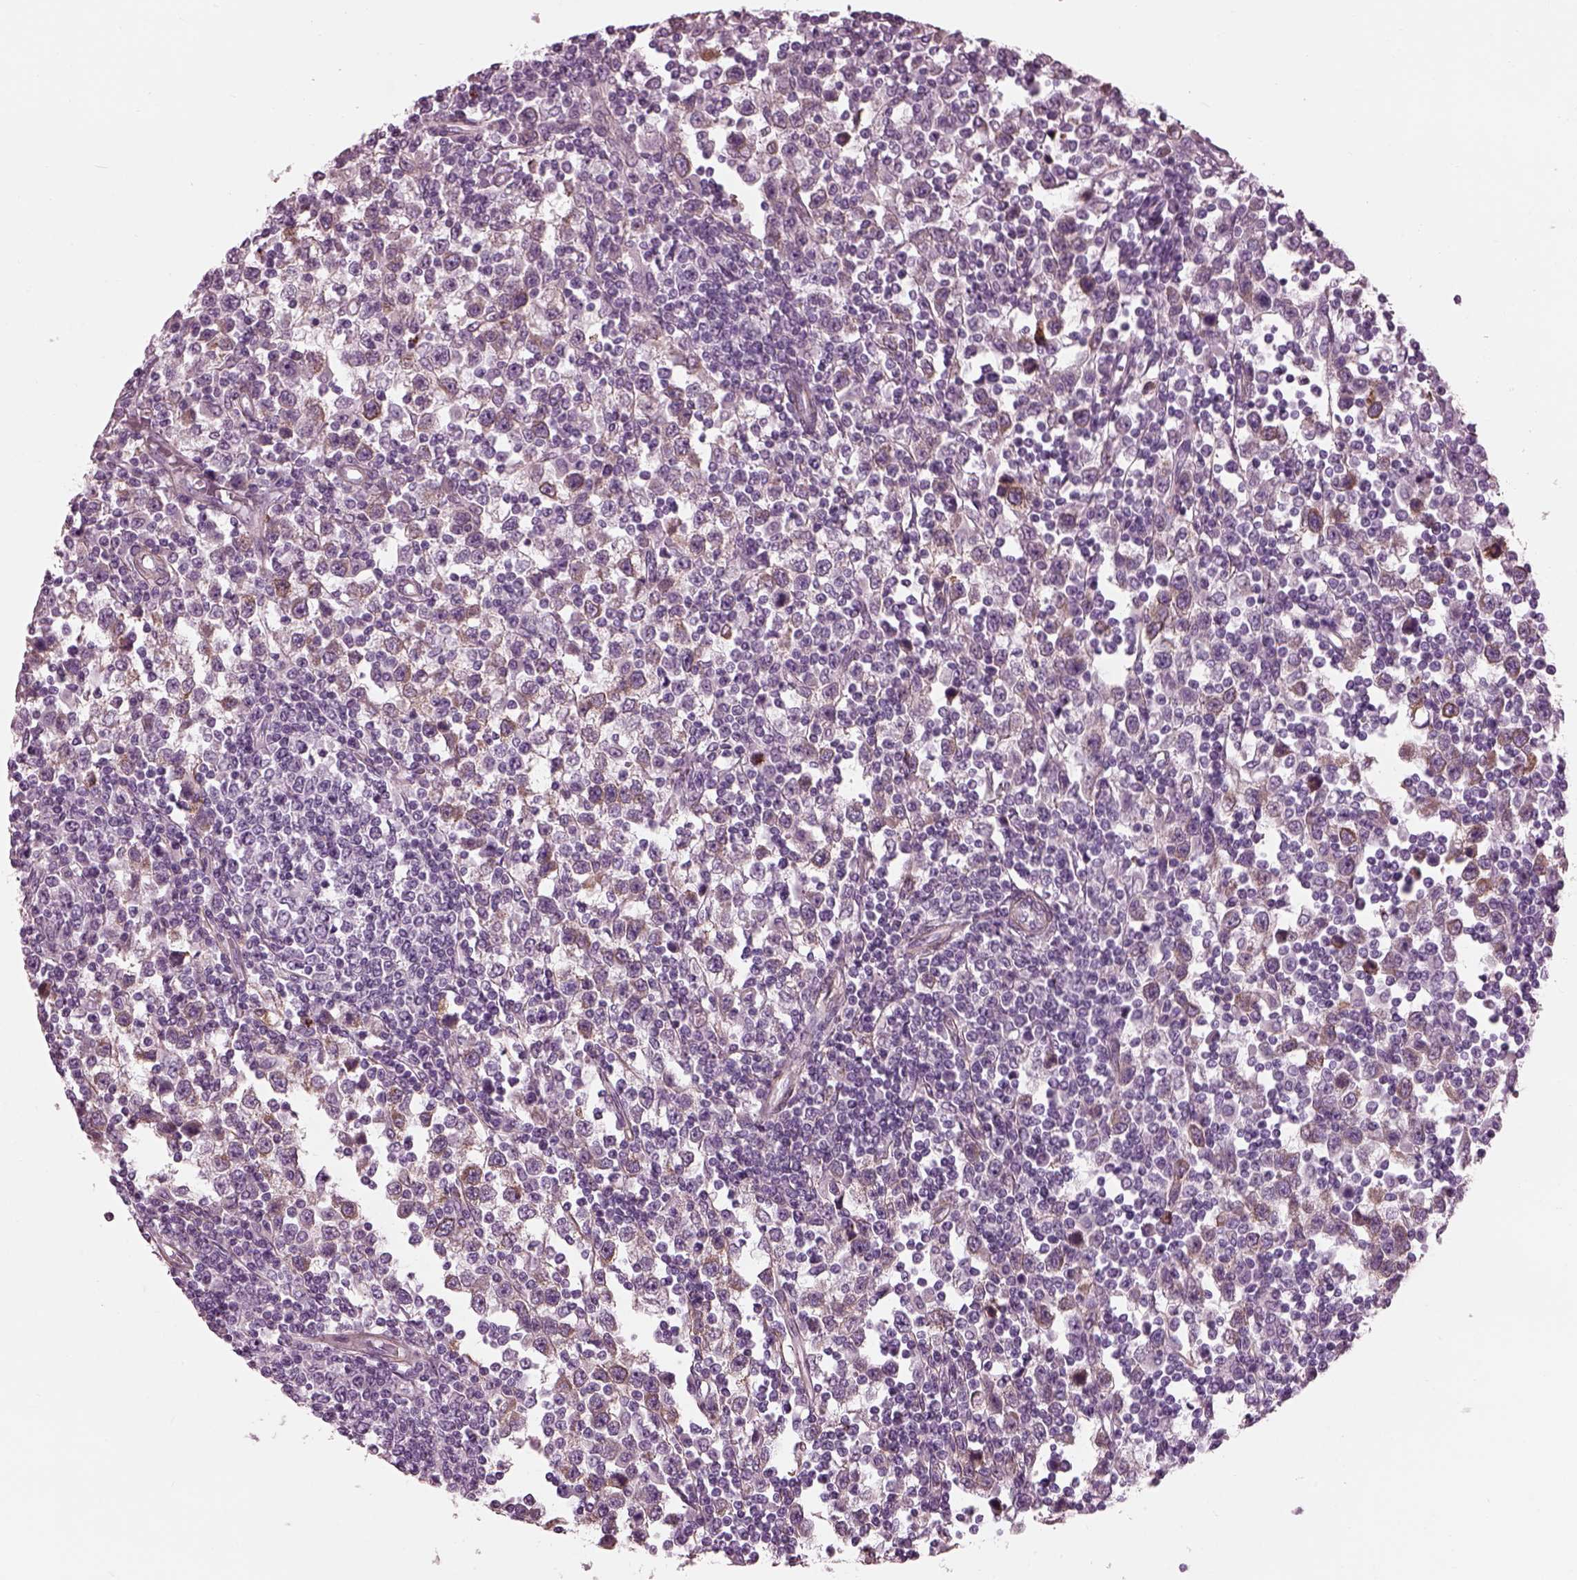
{"staining": {"intensity": "moderate", "quantity": "<25%", "location": "cytoplasmic/membranous"}, "tissue": "testis cancer", "cell_type": "Tumor cells", "image_type": "cancer", "snomed": [{"axis": "morphology", "description": "Seminoma, NOS"}, {"axis": "topography", "description": "Testis"}], "caption": "Testis cancer stained with IHC demonstrates moderate cytoplasmic/membranous positivity in about <25% of tumor cells.", "gene": "BFSP1", "patient": {"sex": "male", "age": 34}}